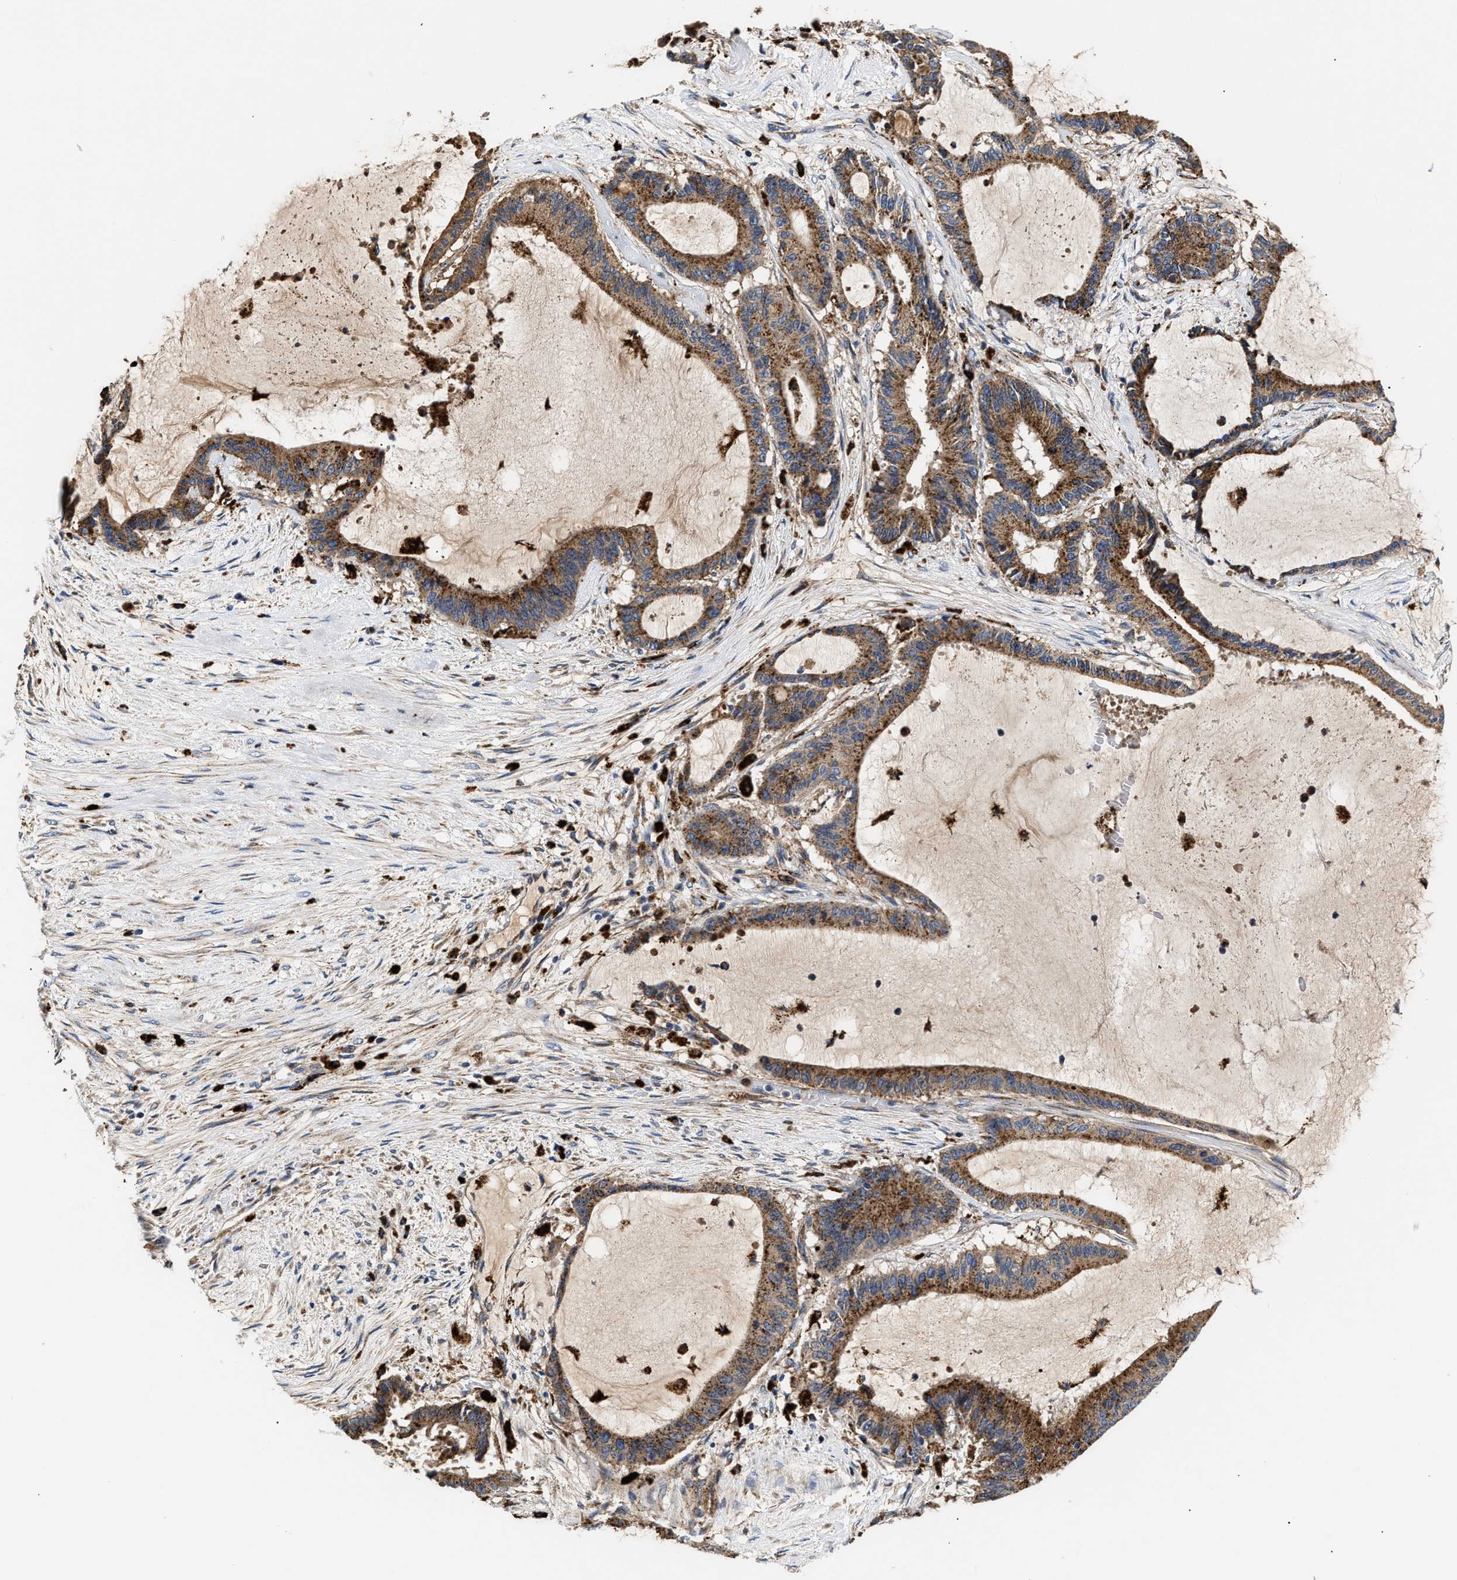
{"staining": {"intensity": "strong", "quantity": ">75%", "location": "cytoplasmic/membranous"}, "tissue": "liver cancer", "cell_type": "Tumor cells", "image_type": "cancer", "snomed": [{"axis": "morphology", "description": "Cholangiocarcinoma"}, {"axis": "topography", "description": "Liver"}], "caption": "This histopathology image reveals immunohistochemistry staining of human liver cancer (cholangiocarcinoma), with high strong cytoplasmic/membranous positivity in approximately >75% of tumor cells.", "gene": "CCDC146", "patient": {"sex": "female", "age": 73}}